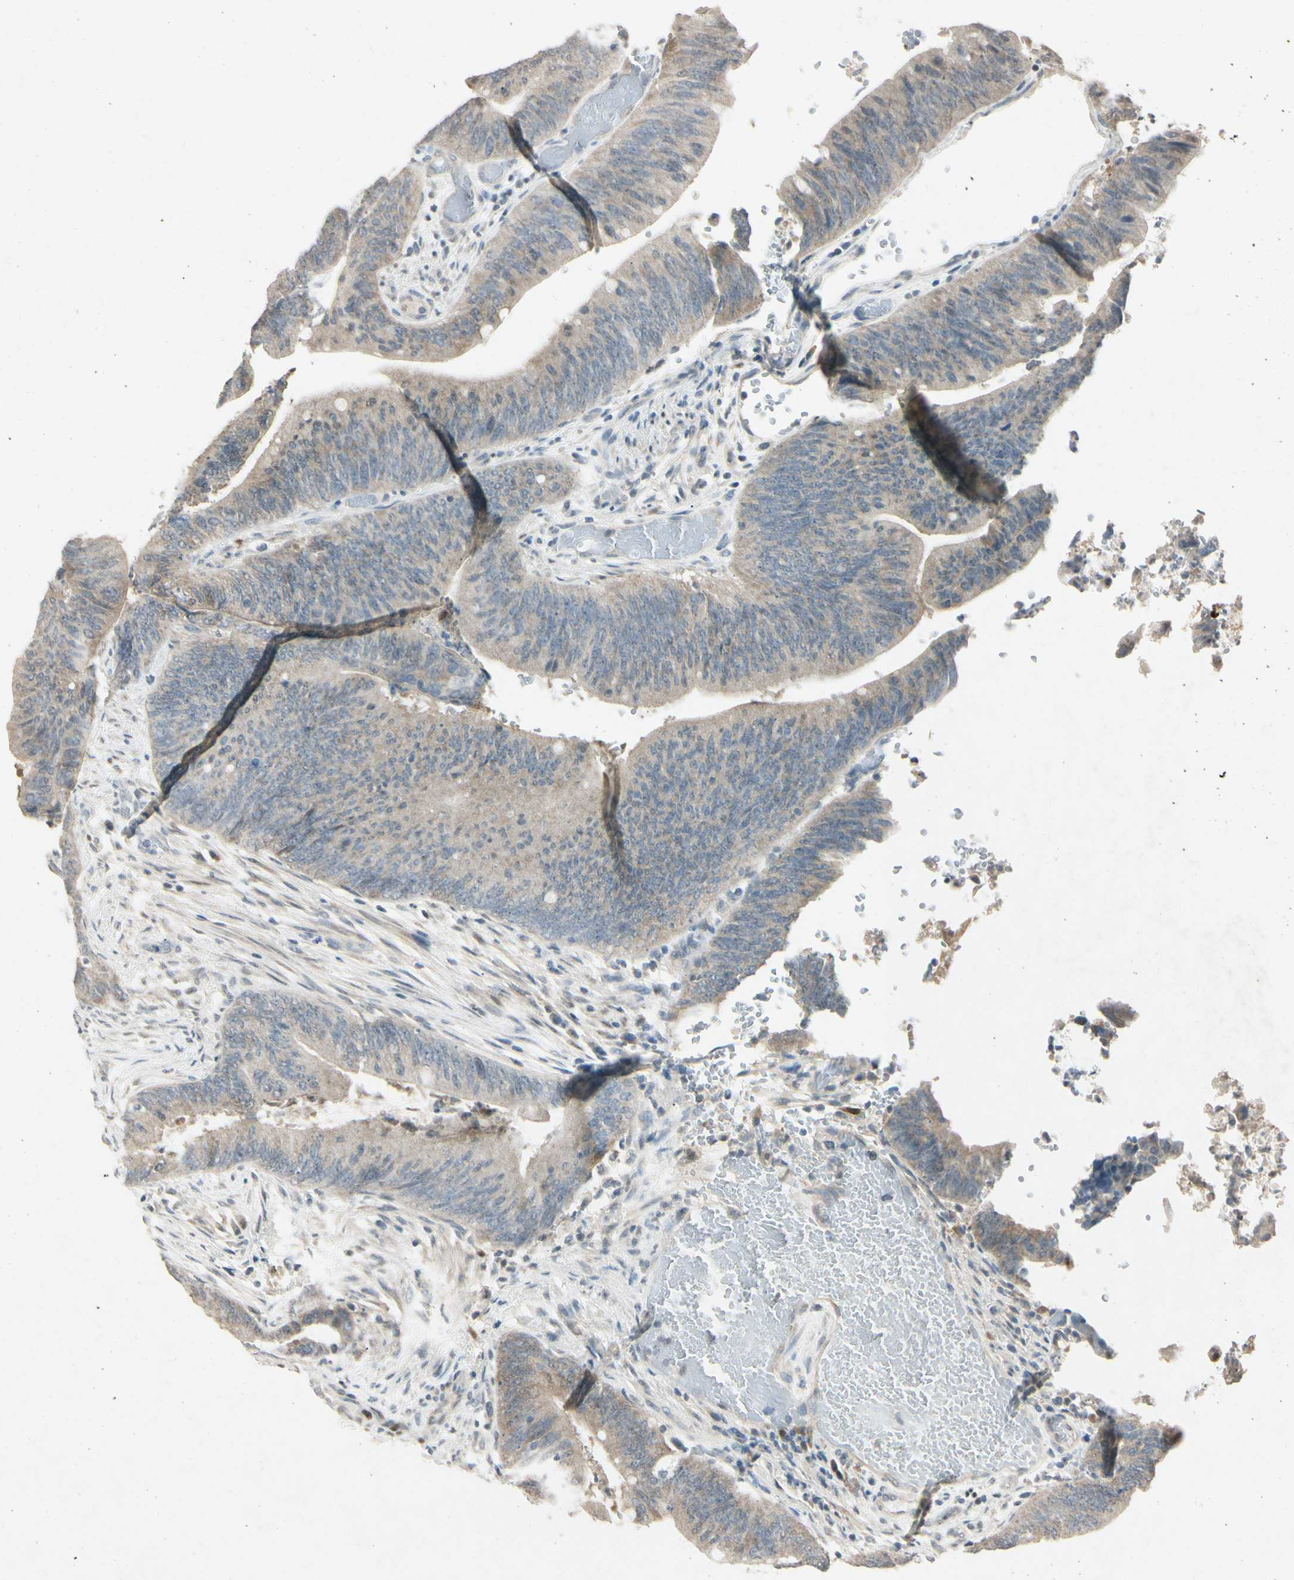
{"staining": {"intensity": "weak", "quantity": "<25%", "location": "cytoplasmic/membranous"}, "tissue": "colorectal cancer", "cell_type": "Tumor cells", "image_type": "cancer", "snomed": [{"axis": "morphology", "description": "Adenocarcinoma, NOS"}, {"axis": "topography", "description": "Rectum"}], "caption": "Tumor cells are negative for protein expression in human colorectal cancer (adenocarcinoma). The staining is performed using DAB brown chromogen with nuclei counter-stained in using hematoxylin.", "gene": "HSPA1B", "patient": {"sex": "female", "age": 66}}